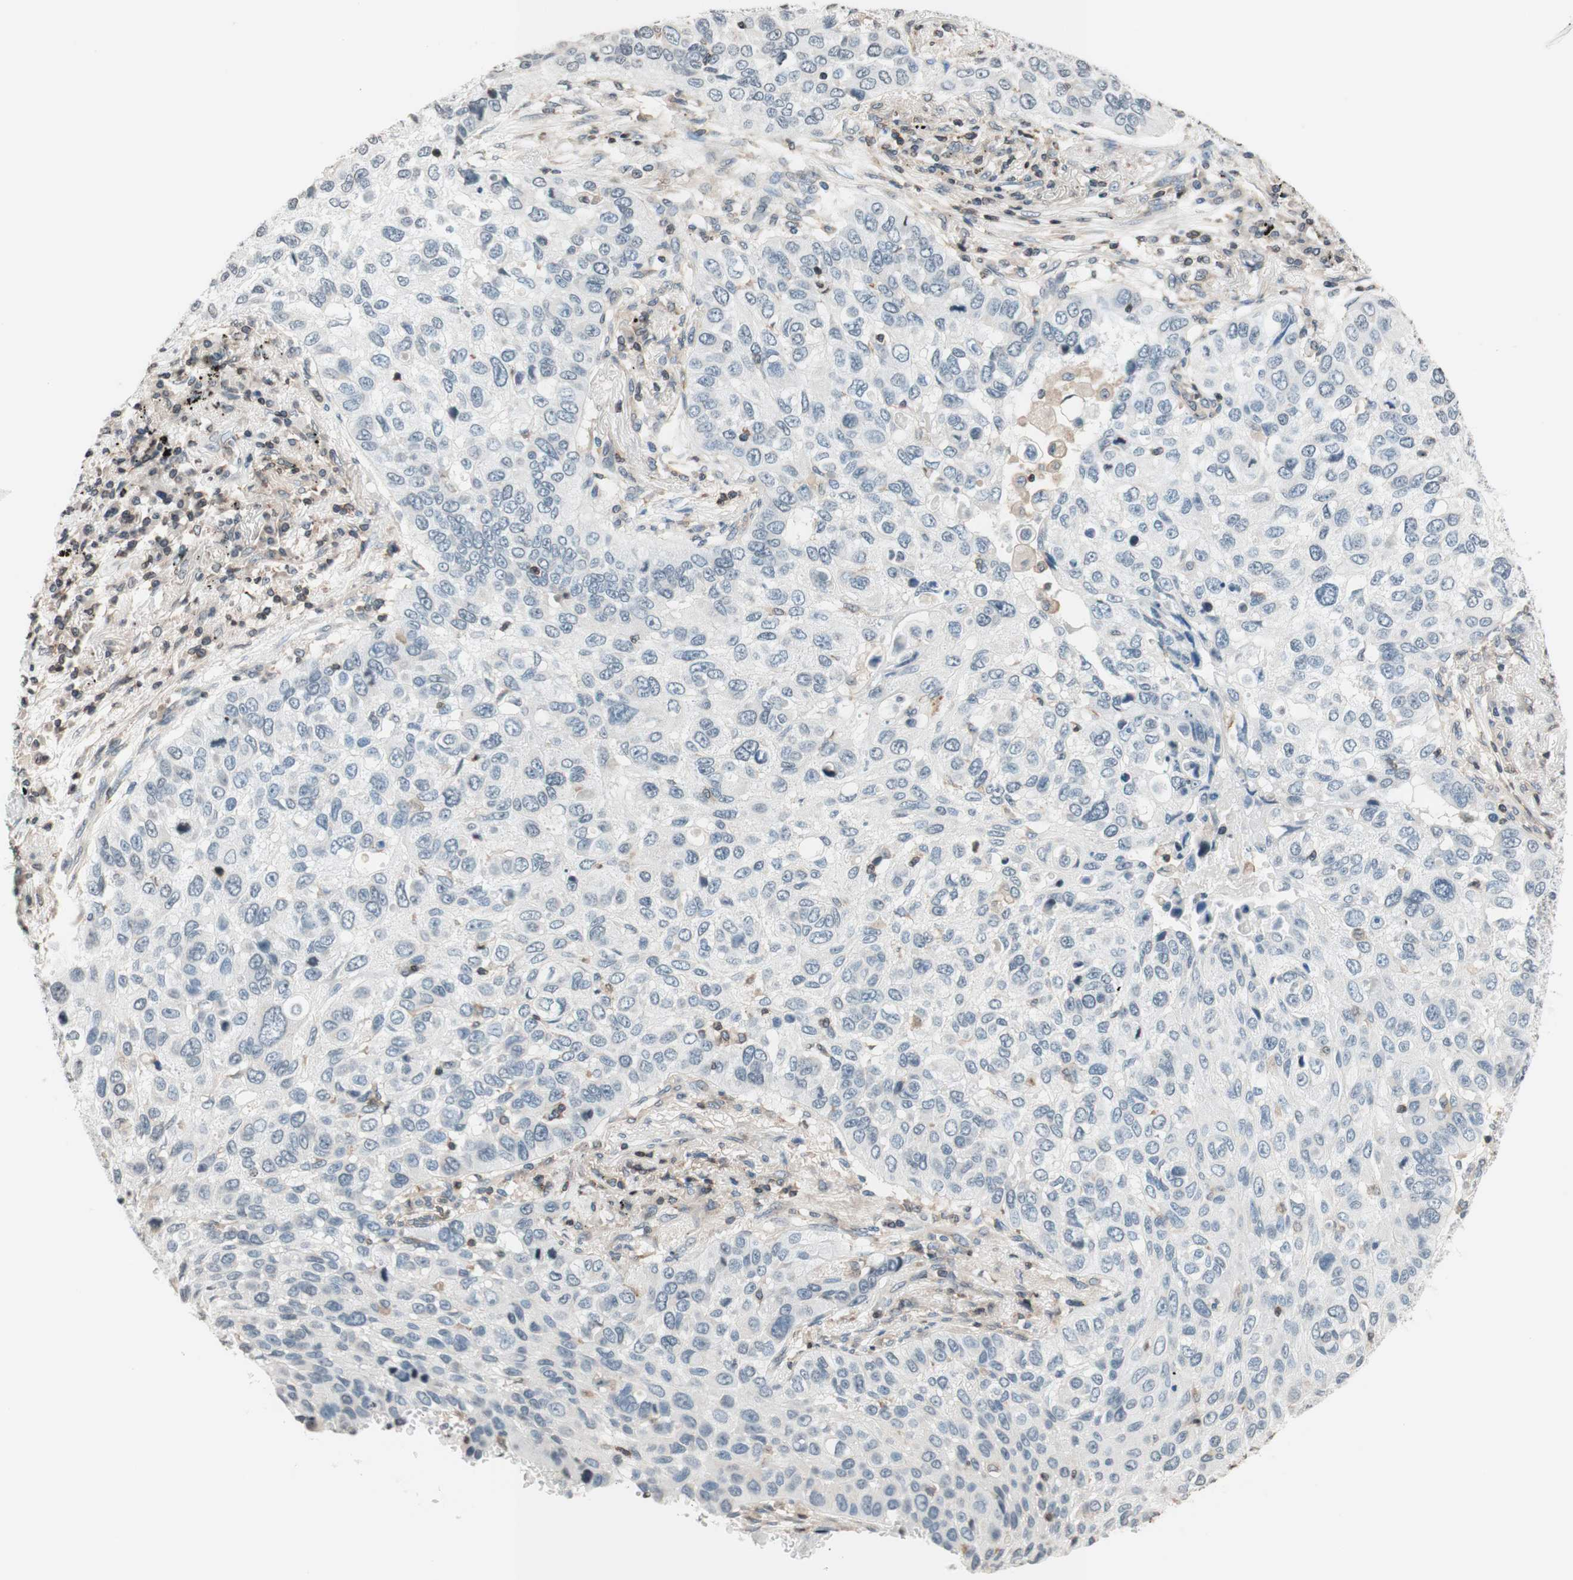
{"staining": {"intensity": "negative", "quantity": "none", "location": "none"}, "tissue": "lung cancer", "cell_type": "Tumor cells", "image_type": "cancer", "snomed": [{"axis": "morphology", "description": "Squamous cell carcinoma, NOS"}, {"axis": "topography", "description": "Lung"}], "caption": "Immunohistochemical staining of human lung cancer (squamous cell carcinoma) shows no significant expression in tumor cells.", "gene": "WIPF1", "patient": {"sex": "male", "age": 57}}